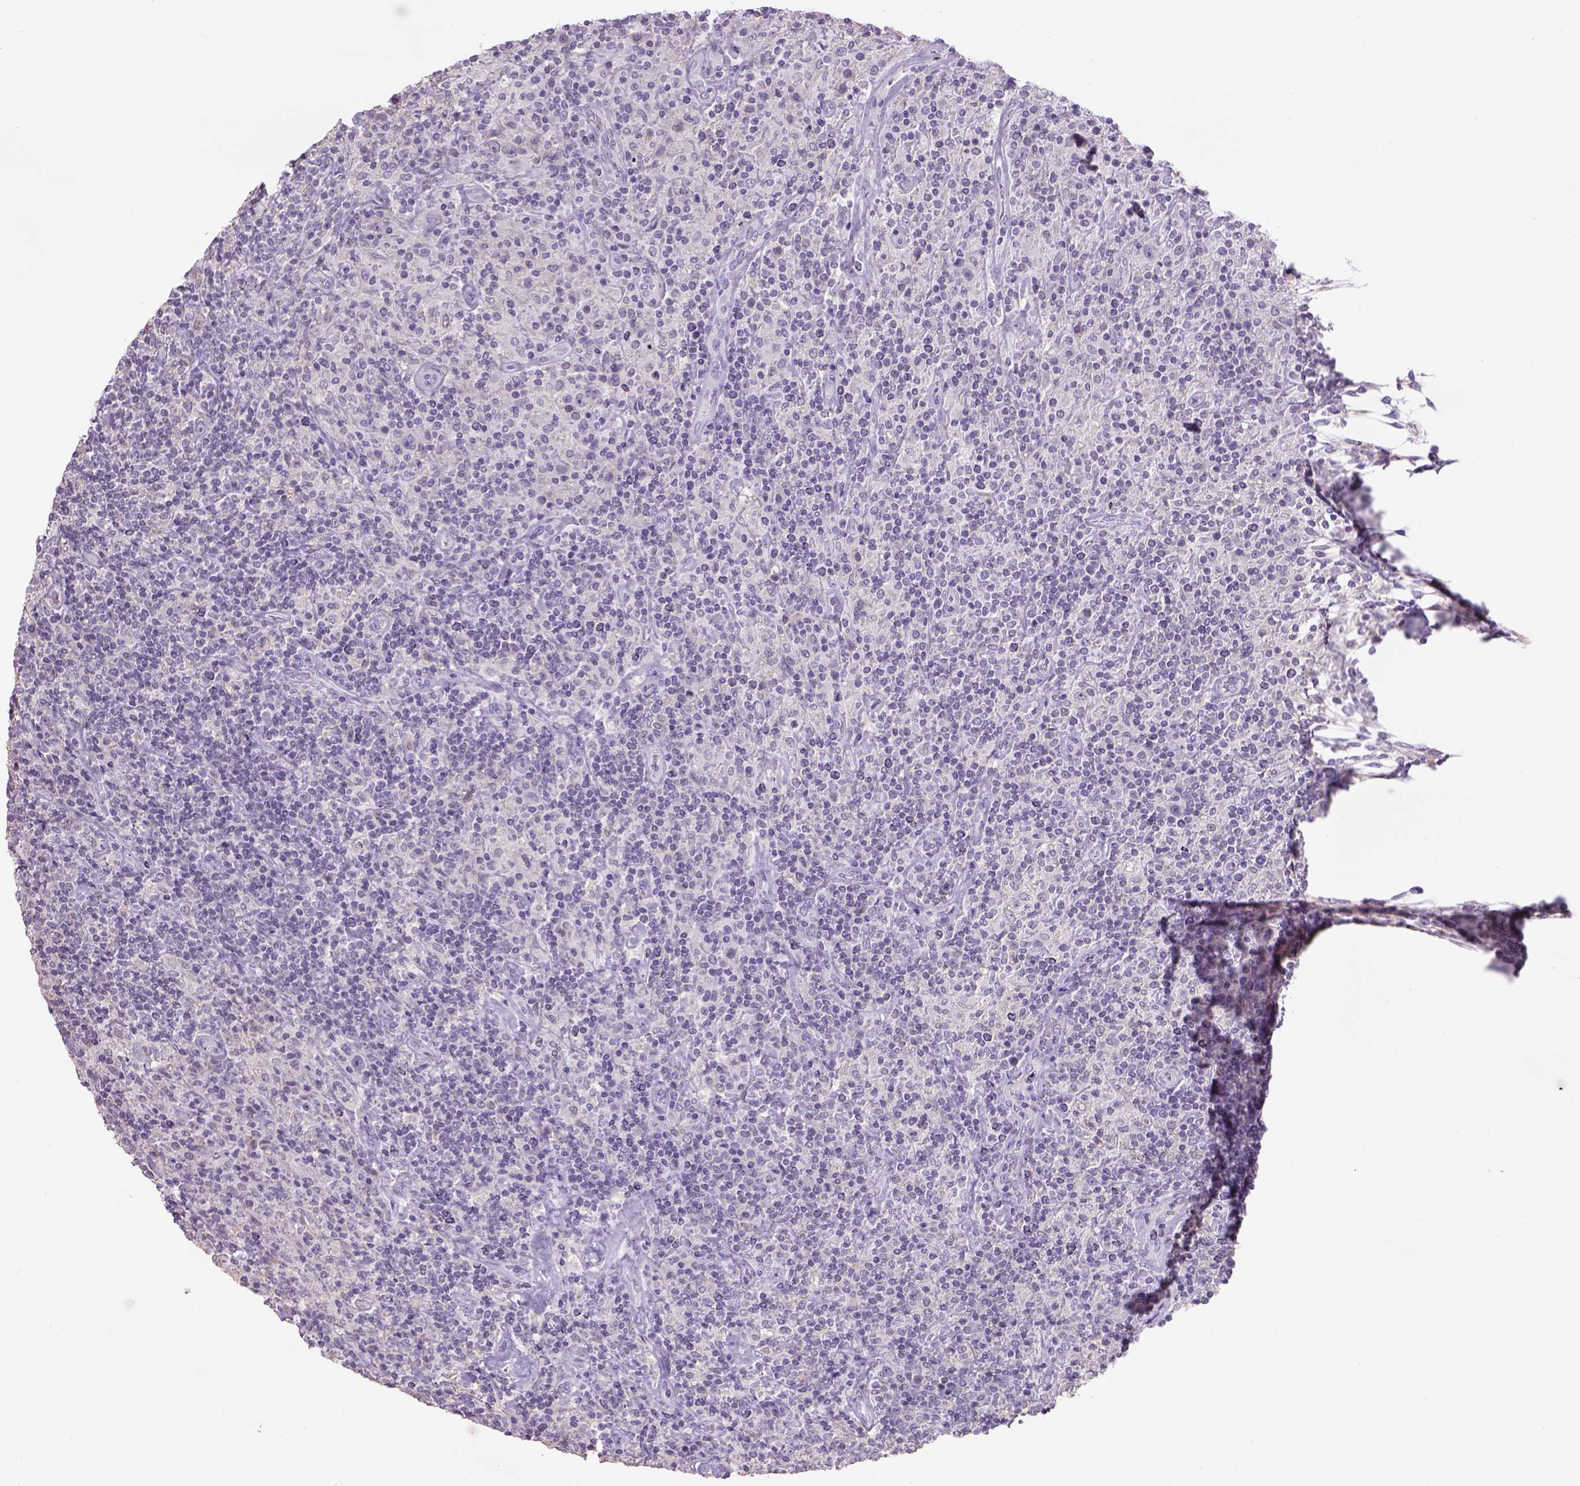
{"staining": {"intensity": "negative", "quantity": "none", "location": "none"}, "tissue": "lymphoma", "cell_type": "Tumor cells", "image_type": "cancer", "snomed": [{"axis": "morphology", "description": "Hodgkin's disease, NOS"}, {"axis": "topography", "description": "Lymph node"}], "caption": "The histopathology image shows no significant expression in tumor cells of lymphoma.", "gene": "NAALAD2", "patient": {"sex": "male", "age": 70}}